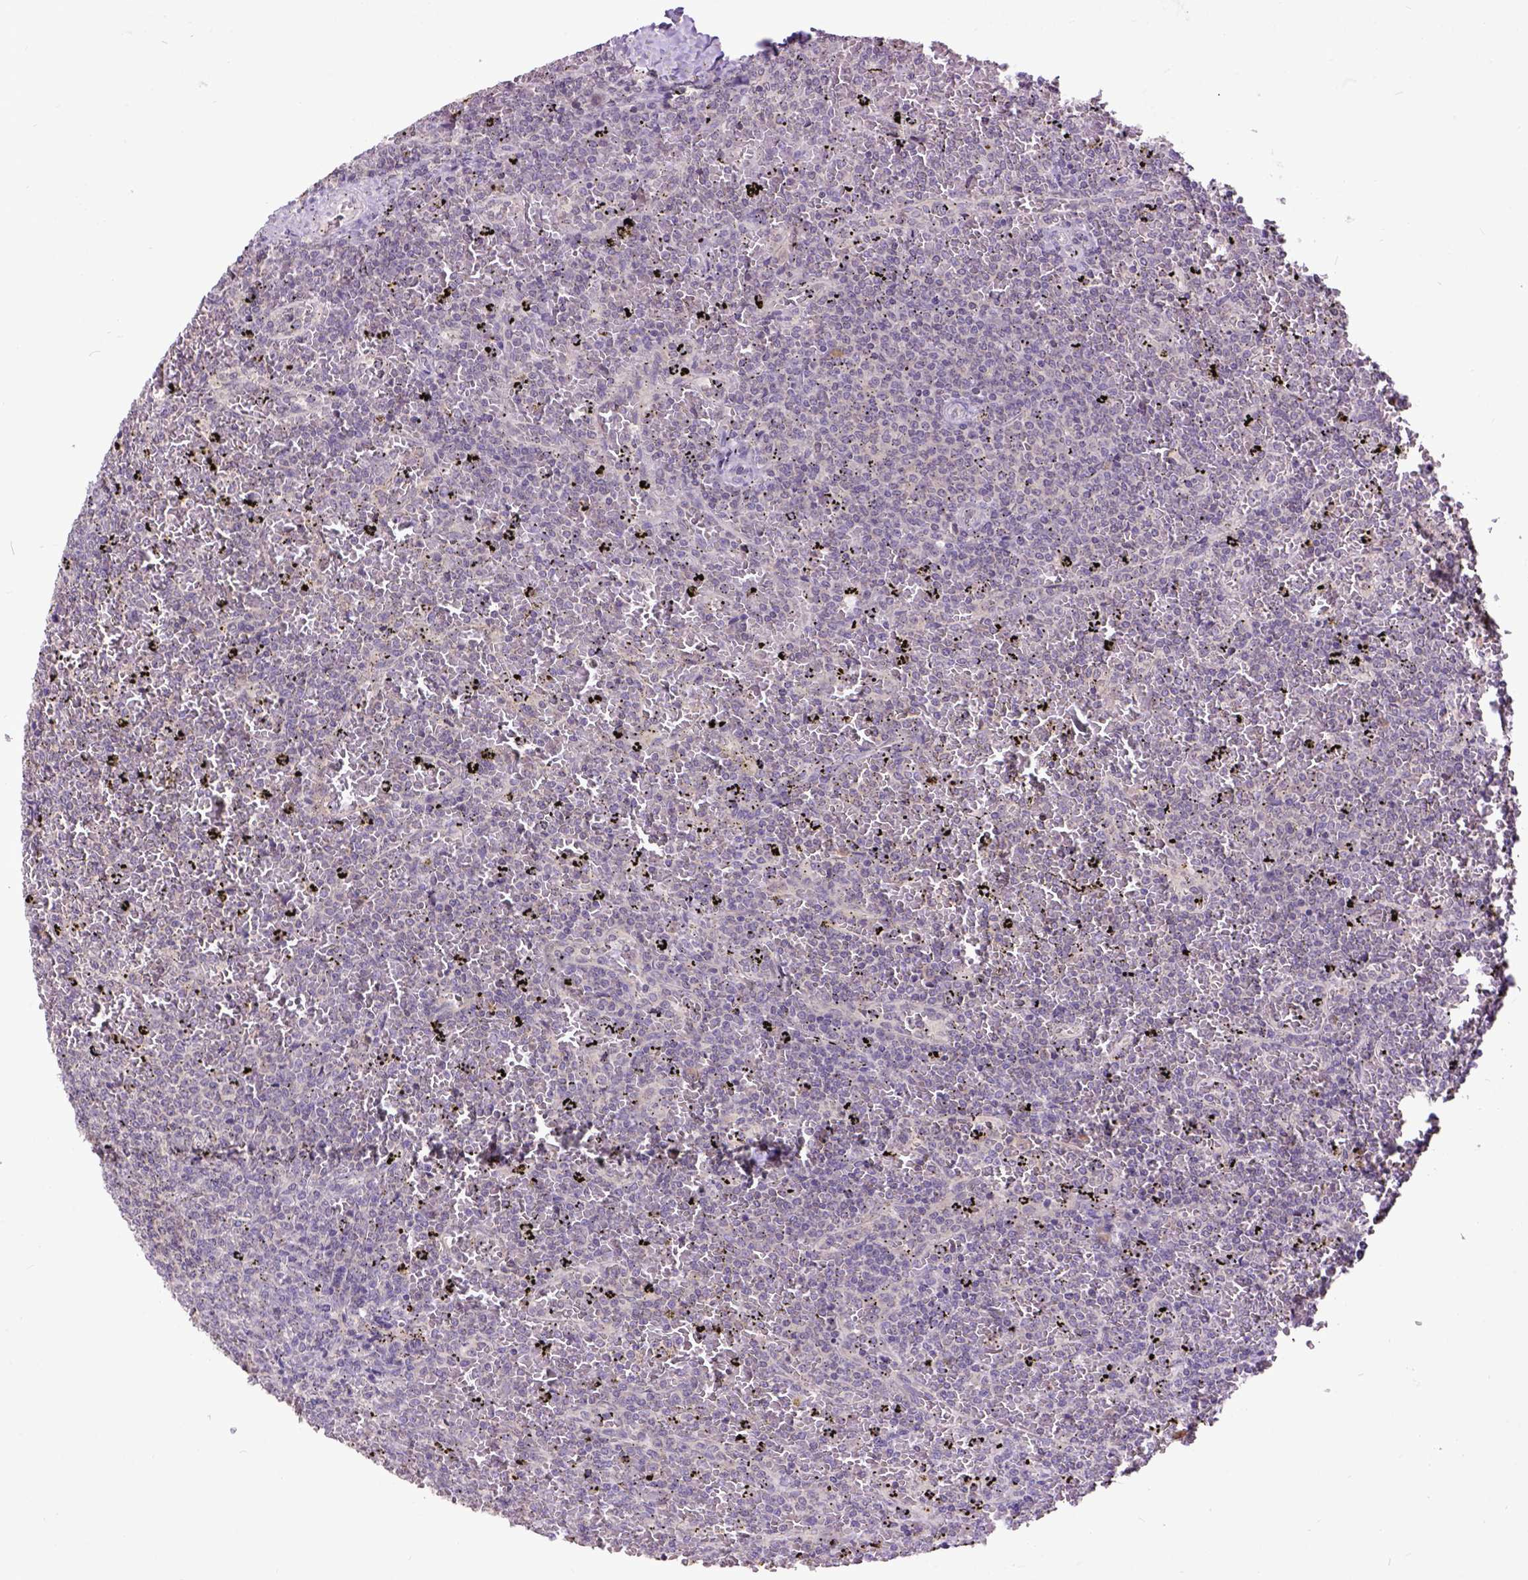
{"staining": {"intensity": "negative", "quantity": "none", "location": "none"}, "tissue": "lymphoma", "cell_type": "Tumor cells", "image_type": "cancer", "snomed": [{"axis": "morphology", "description": "Malignant lymphoma, non-Hodgkin's type, Low grade"}, {"axis": "topography", "description": "Spleen"}], "caption": "Immunohistochemistry image of neoplastic tissue: lymphoma stained with DAB shows no significant protein staining in tumor cells.", "gene": "ARL1", "patient": {"sex": "female", "age": 77}}